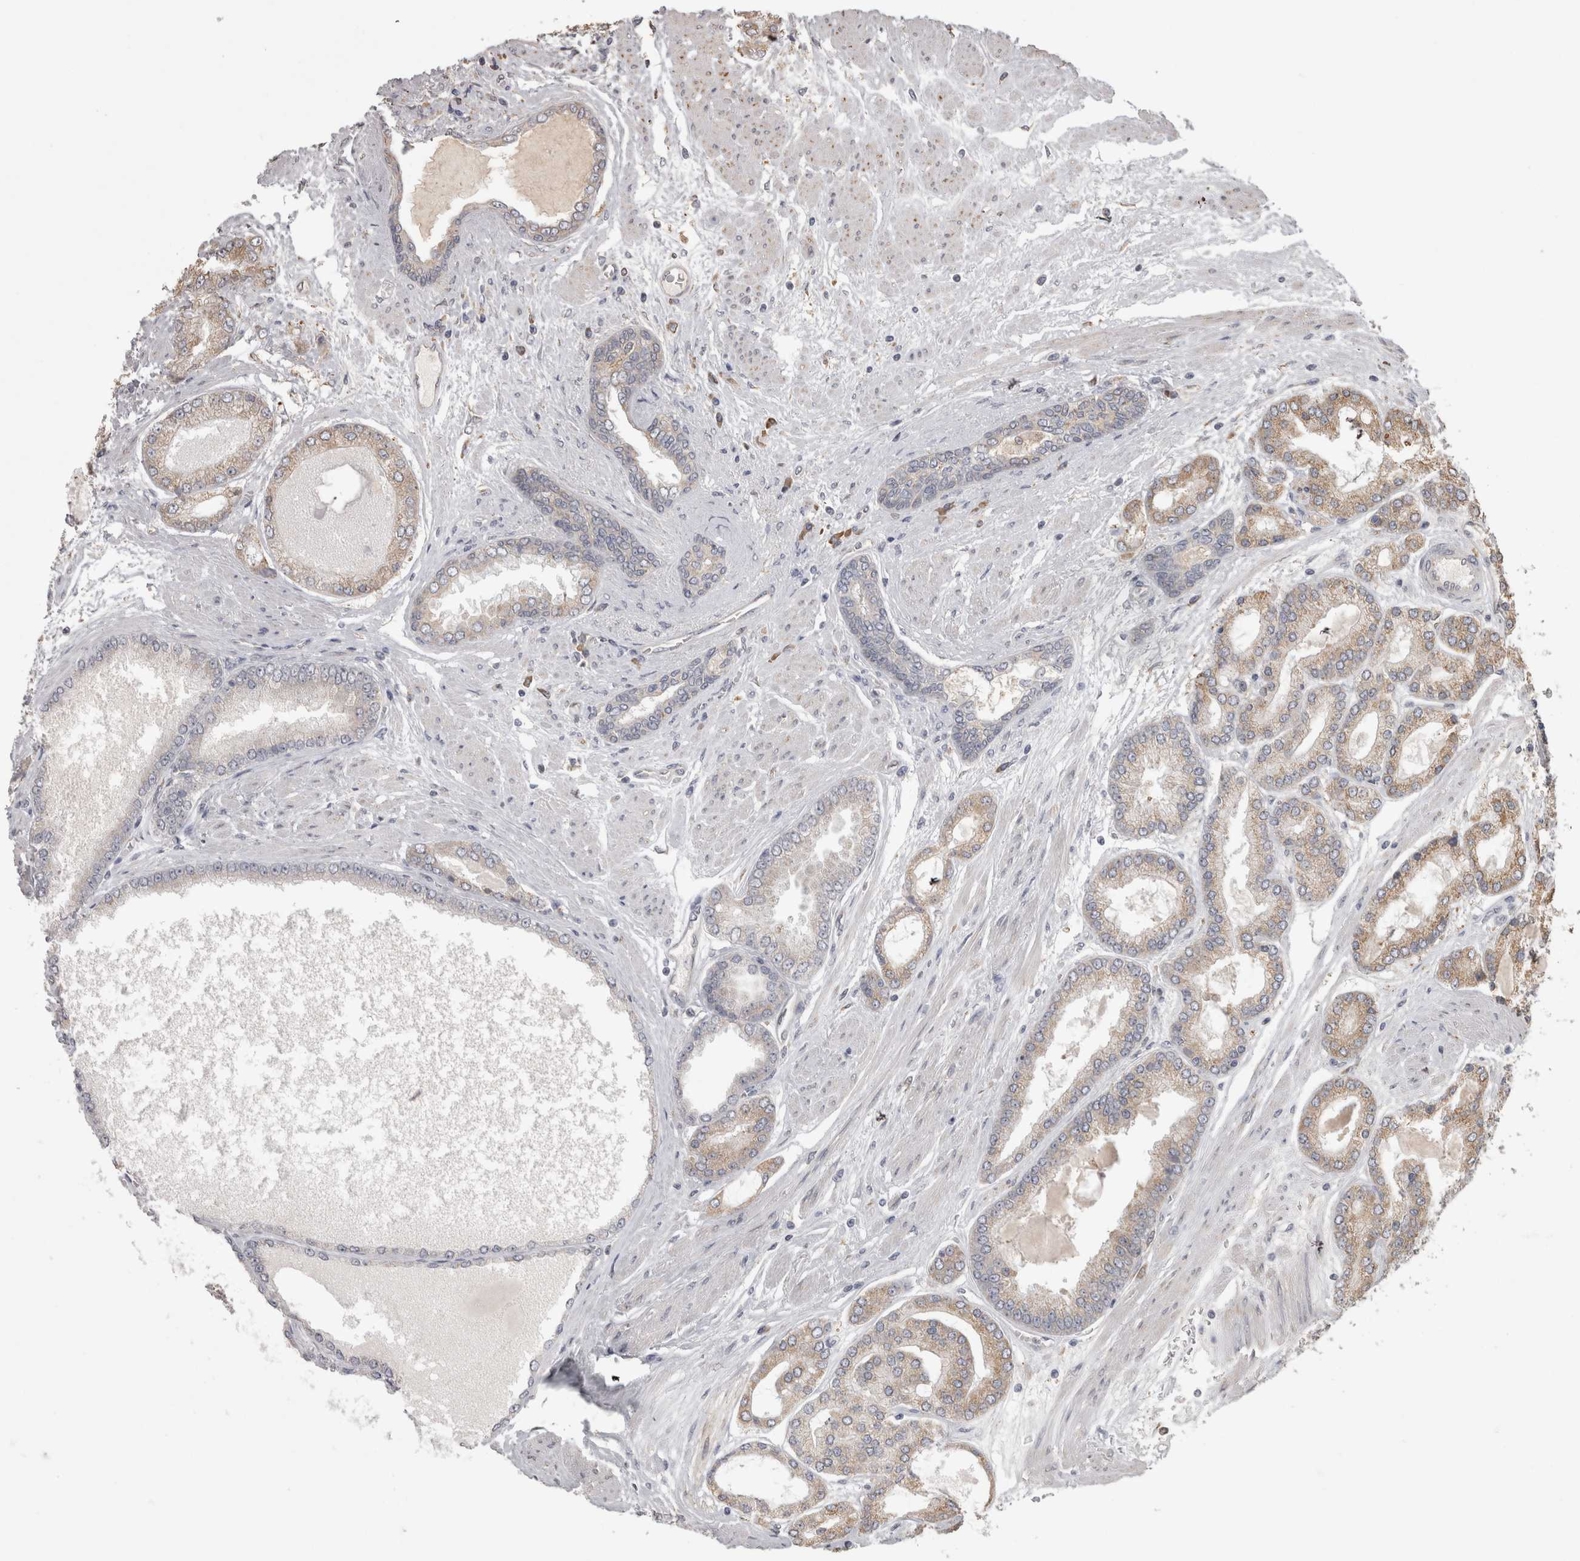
{"staining": {"intensity": "weak", "quantity": "25%-75%", "location": "cytoplasmic/membranous"}, "tissue": "prostate cancer", "cell_type": "Tumor cells", "image_type": "cancer", "snomed": [{"axis": "morphology", "description": "Adenocarcinoma, High grade"}, {"axis": "topography", "description": "Prostate"}], "caption": "High-grade adenocarcinoma (prostate) stained for a protein (brown) demonstrates weak cytoplasmic/membranous positive expression in about 25%-75% of tumor cells.", "gene": "PON2", "patient": {"sex": "male", "age": 59}}